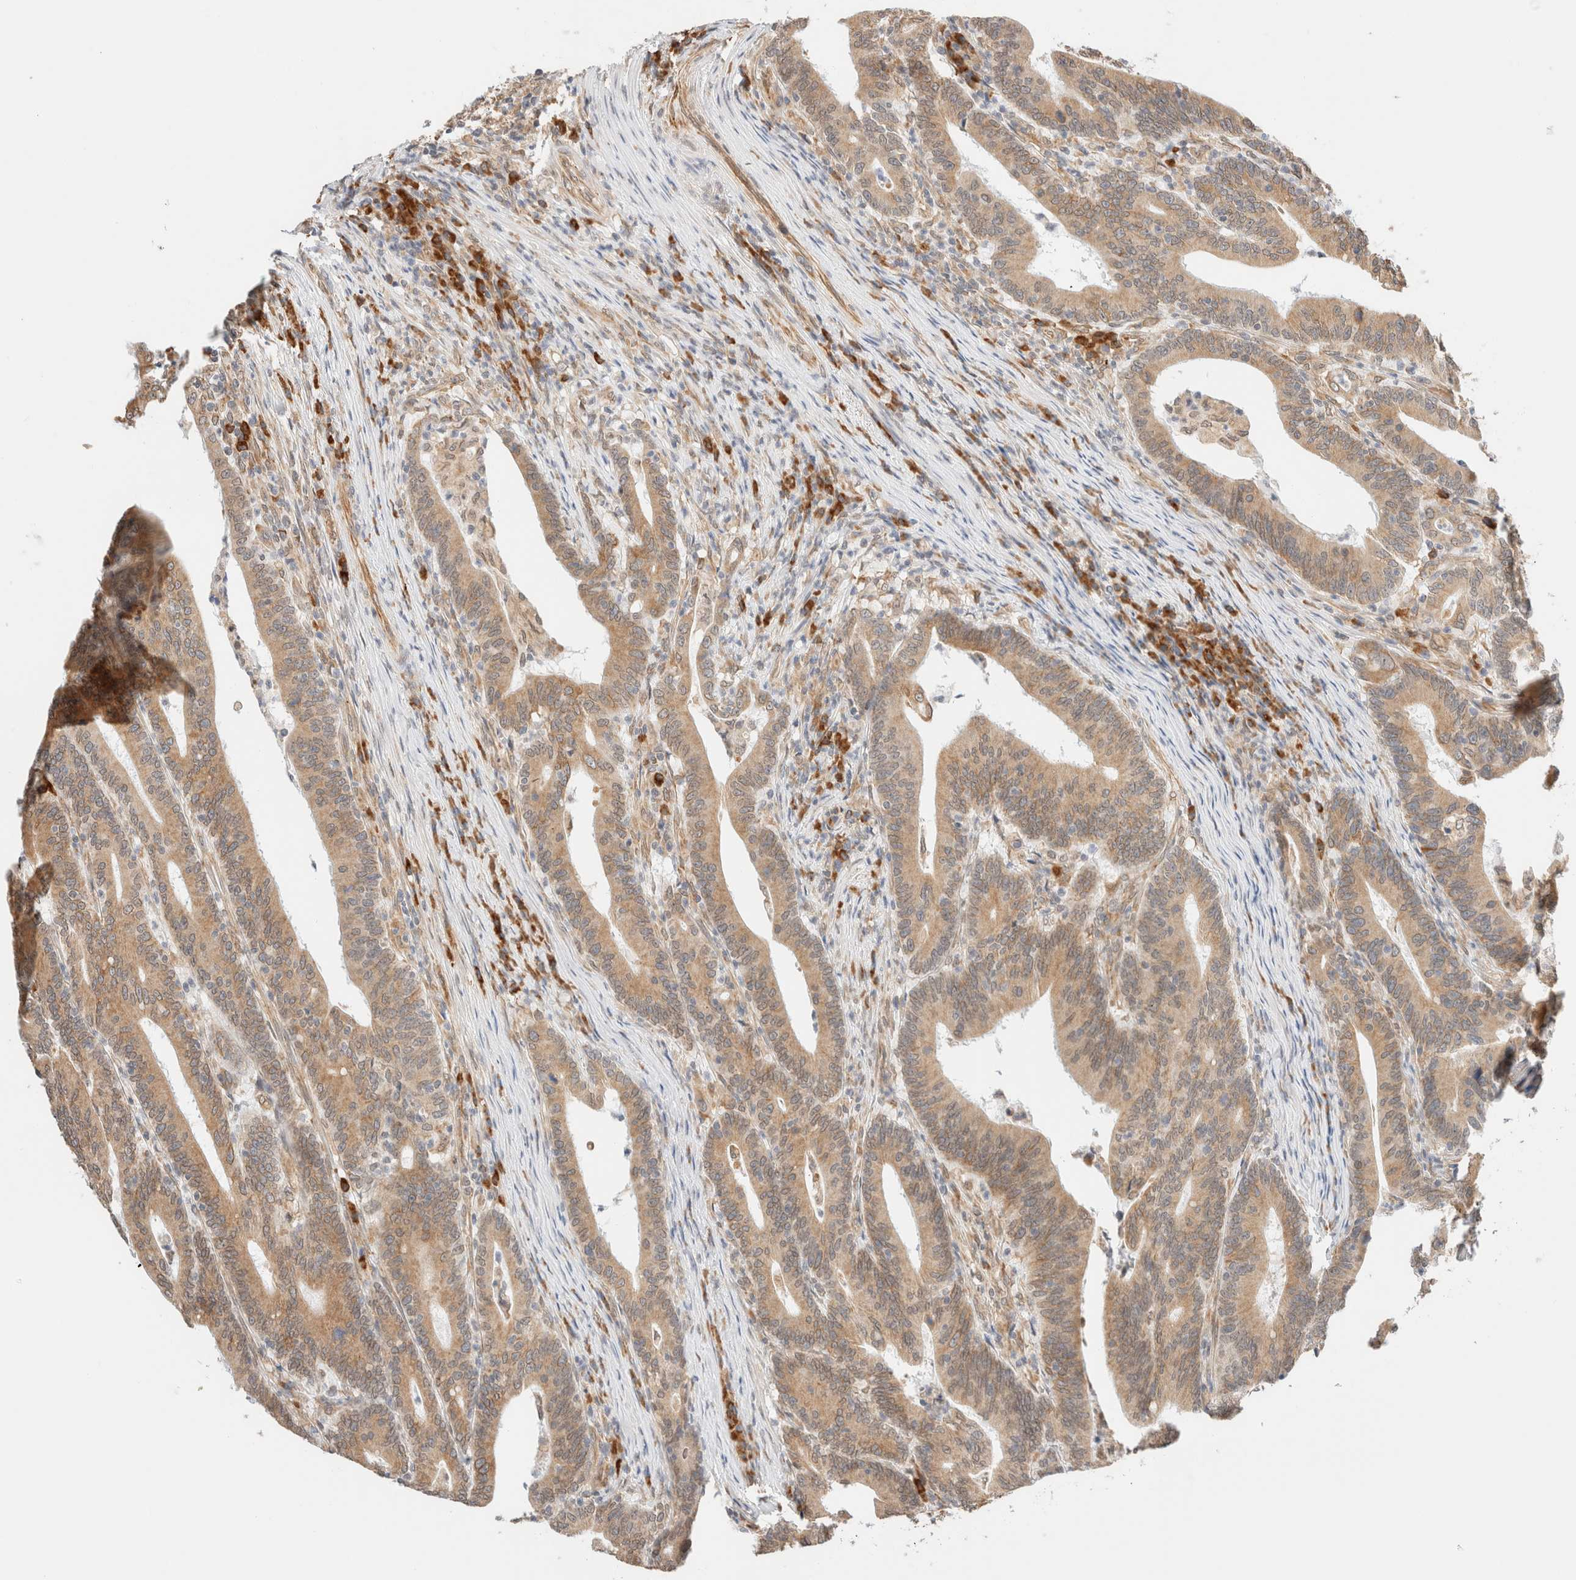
{"staining": {"intensity": "weak", "quantity": ">75%", "location": "cytoplasmic/membranous"}, "tissue": "colorectal cancer", "cell_type": "Tumor cells", "image_type": "cancer", "snomed": [{"axis": "morphology", "description": "Adenocarcinoma, NOS"}, {"axis": "topography", "description": "Colon"}], "caption": "Colorectal adenocarcinoma stained with a brown dye reveals weak cytoplasmic/membranous positive staining in approximately >75% of tumor cells.", "gene": "SYVN1", "patient": {"sex": "female", "age": 66}}